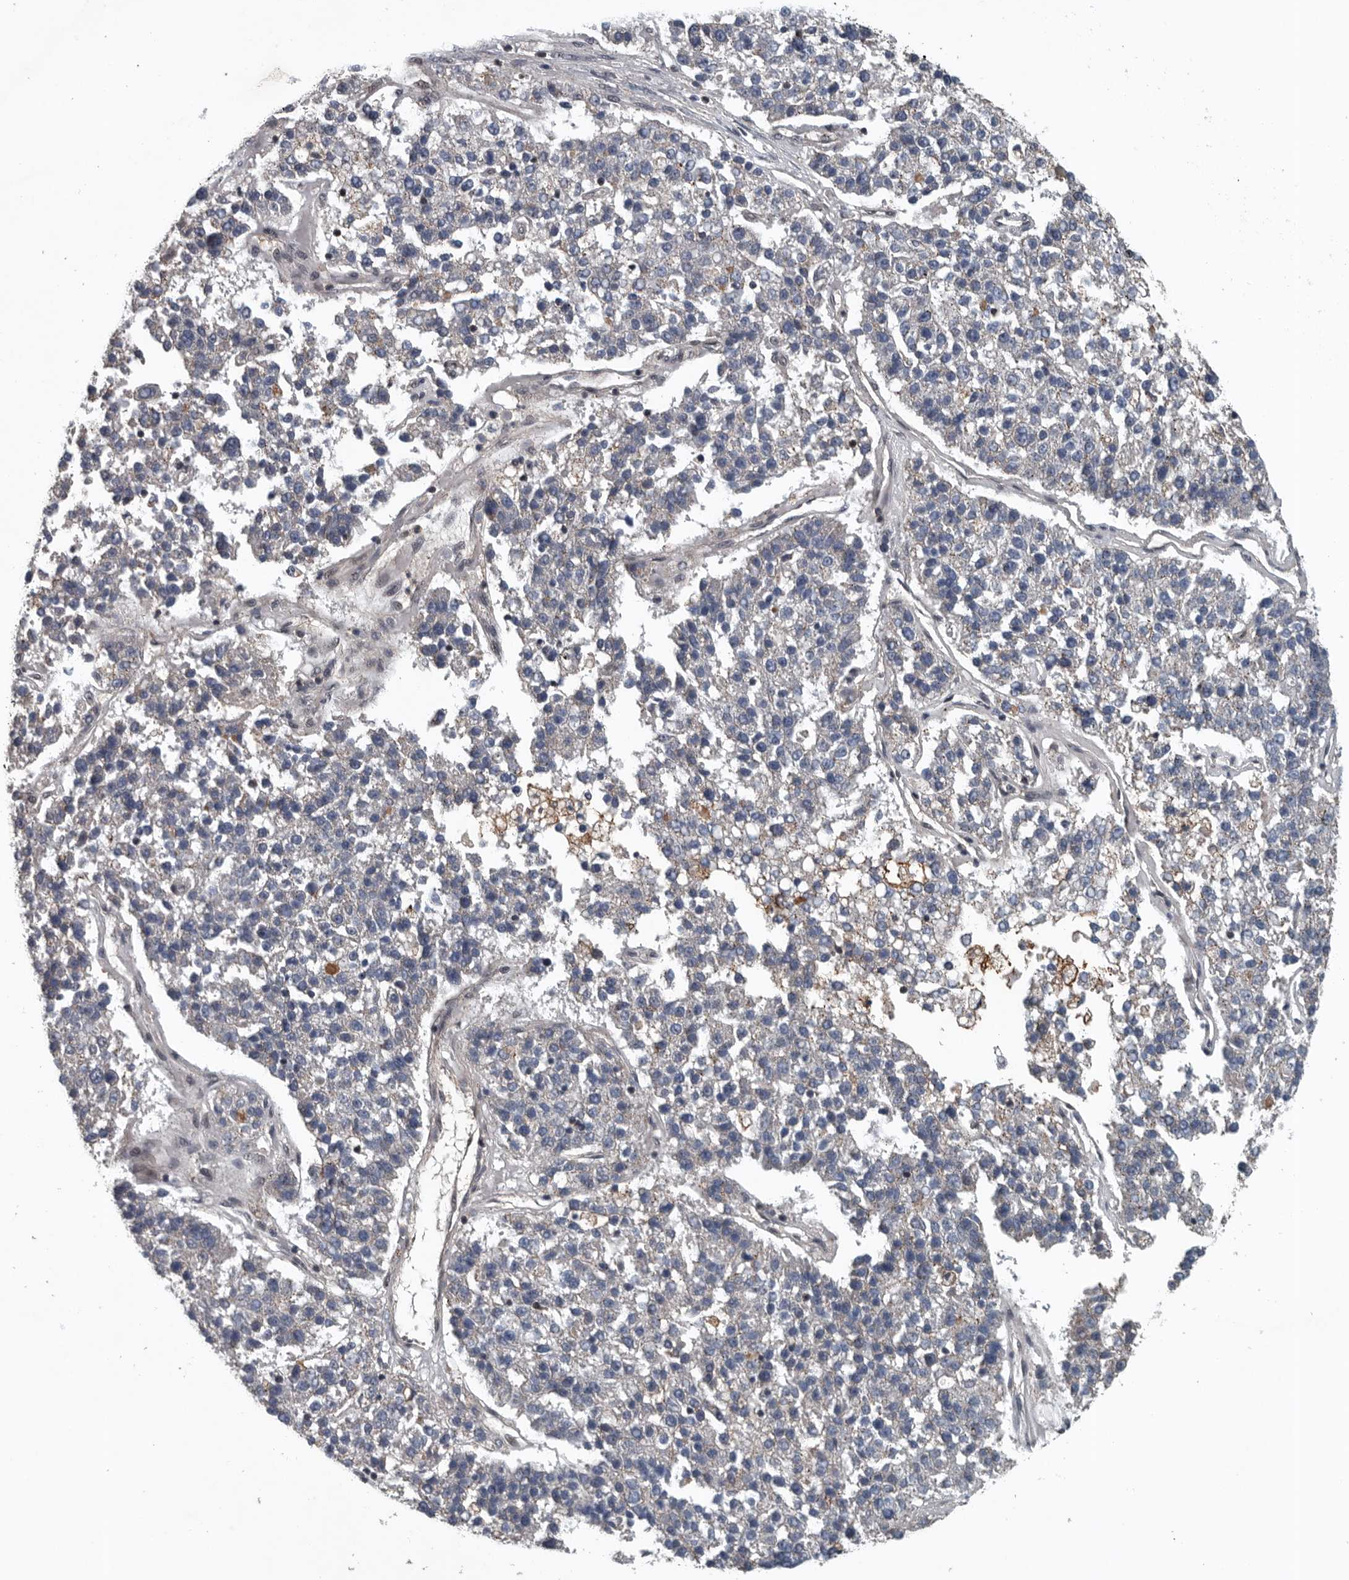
{"staining": {"intensity": "negative", "quantity": "none", "location": "none"}, "tissue": "pancreatic cancer", "cell_type": "Tumor cells", "image_type": "cancer", "snomed": [{"axis": "morphology", "description": "Adenocarcinoma, NOS"}, {"axis": "topography", "description": "Pancreas"}], "caption": "A histopathology image of human adenocarcinoma (pancreatic) is negative for staining in tumor cells. (DAB immunohistochemistry (IHC), high magnification).", "gene": "SENP7", "patient": {"sex": "female", "age": 61}}